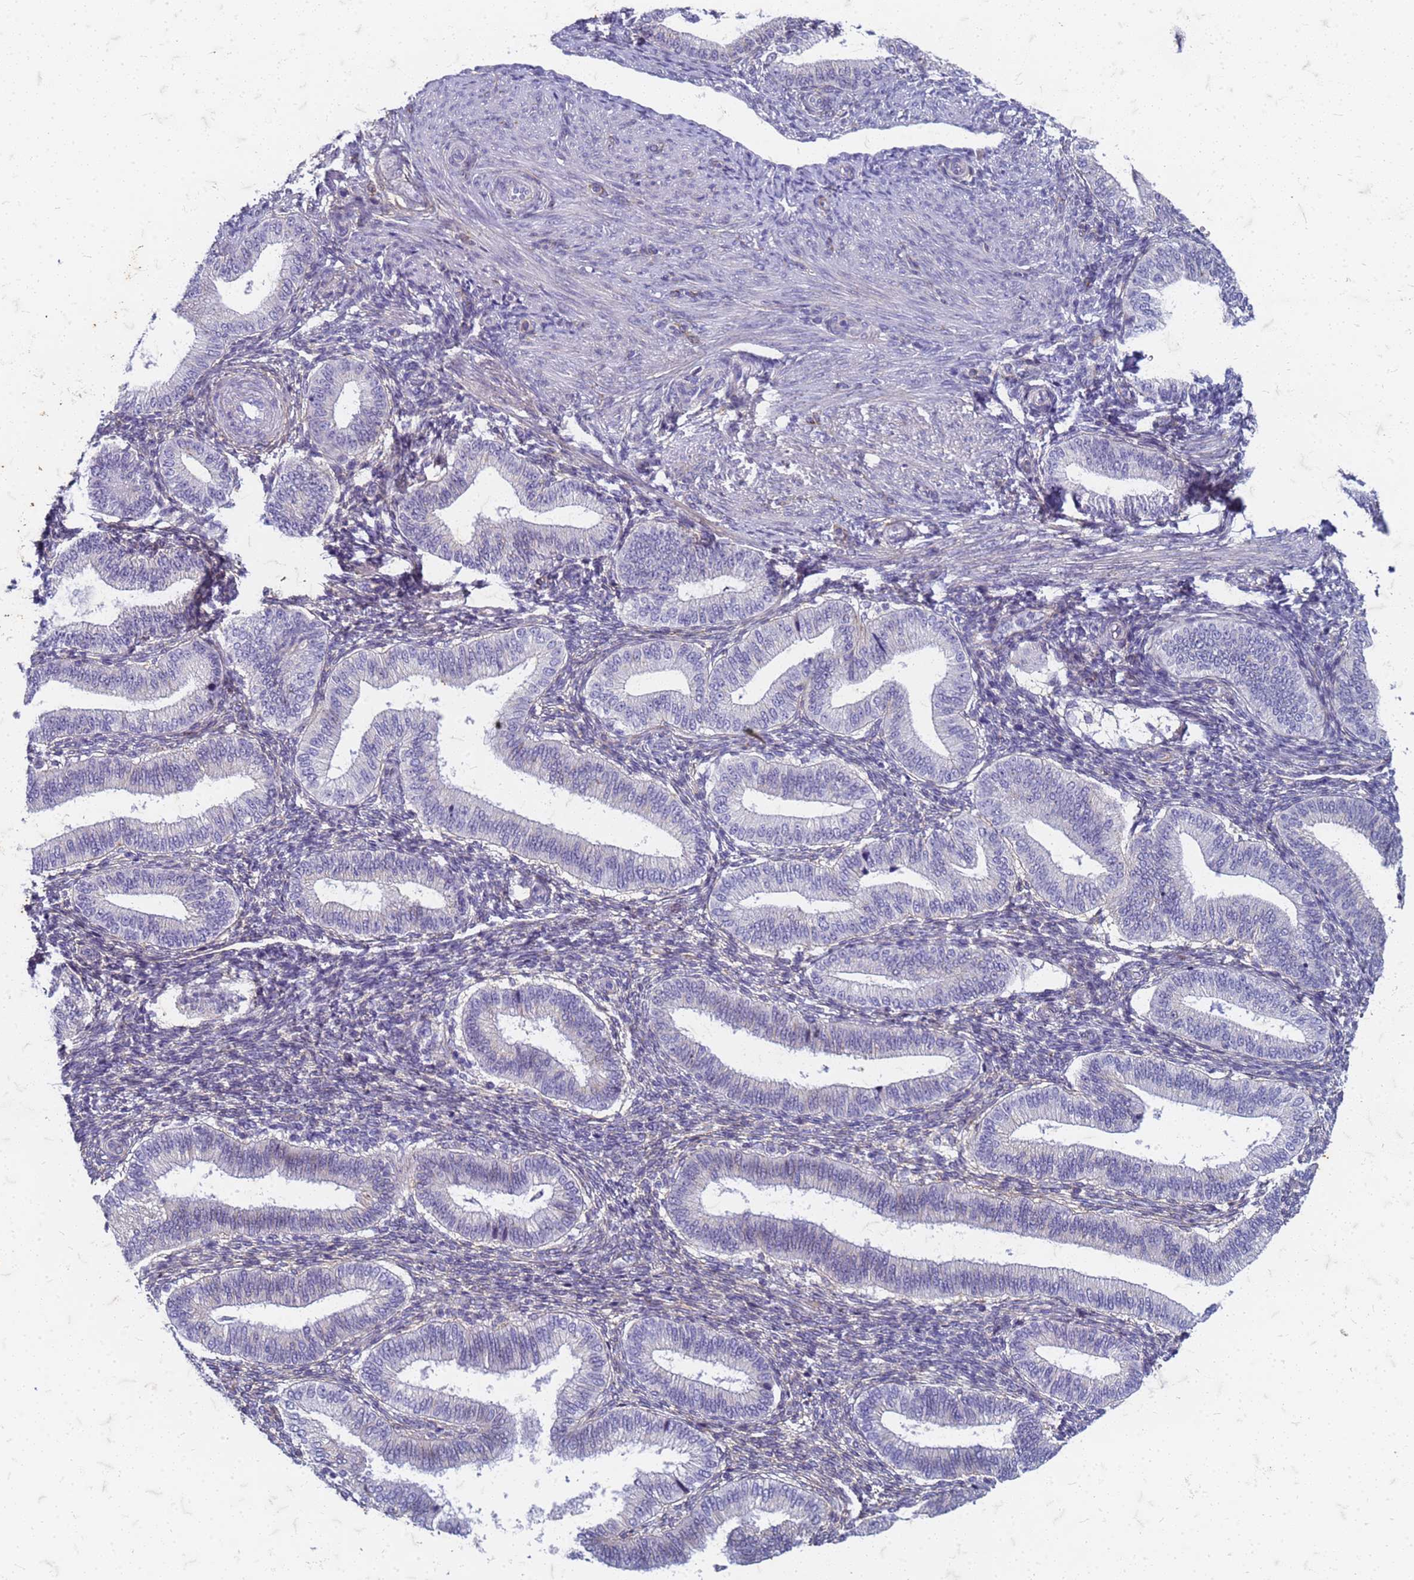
{"staining": {"intensity": "negative", "quantity": "none", "location": "none"}, "tissue": "endometrium", "cell_type": "Cells in endometrial stroma", "image_type": "normal", "snomed": [{"axis": "morphology", "description": "Normal tissue, NOS"}, {"axis": "topography", "description": "Endometrium"}], "caption": "A high-resolution image shows immunohistochemistry staining of unremarkable endometrium, which exhibits no significant positivity in cells in endometrial stroma.", "gene": "TRIM64B", "patient": {"sex": "female", "age": 39}}